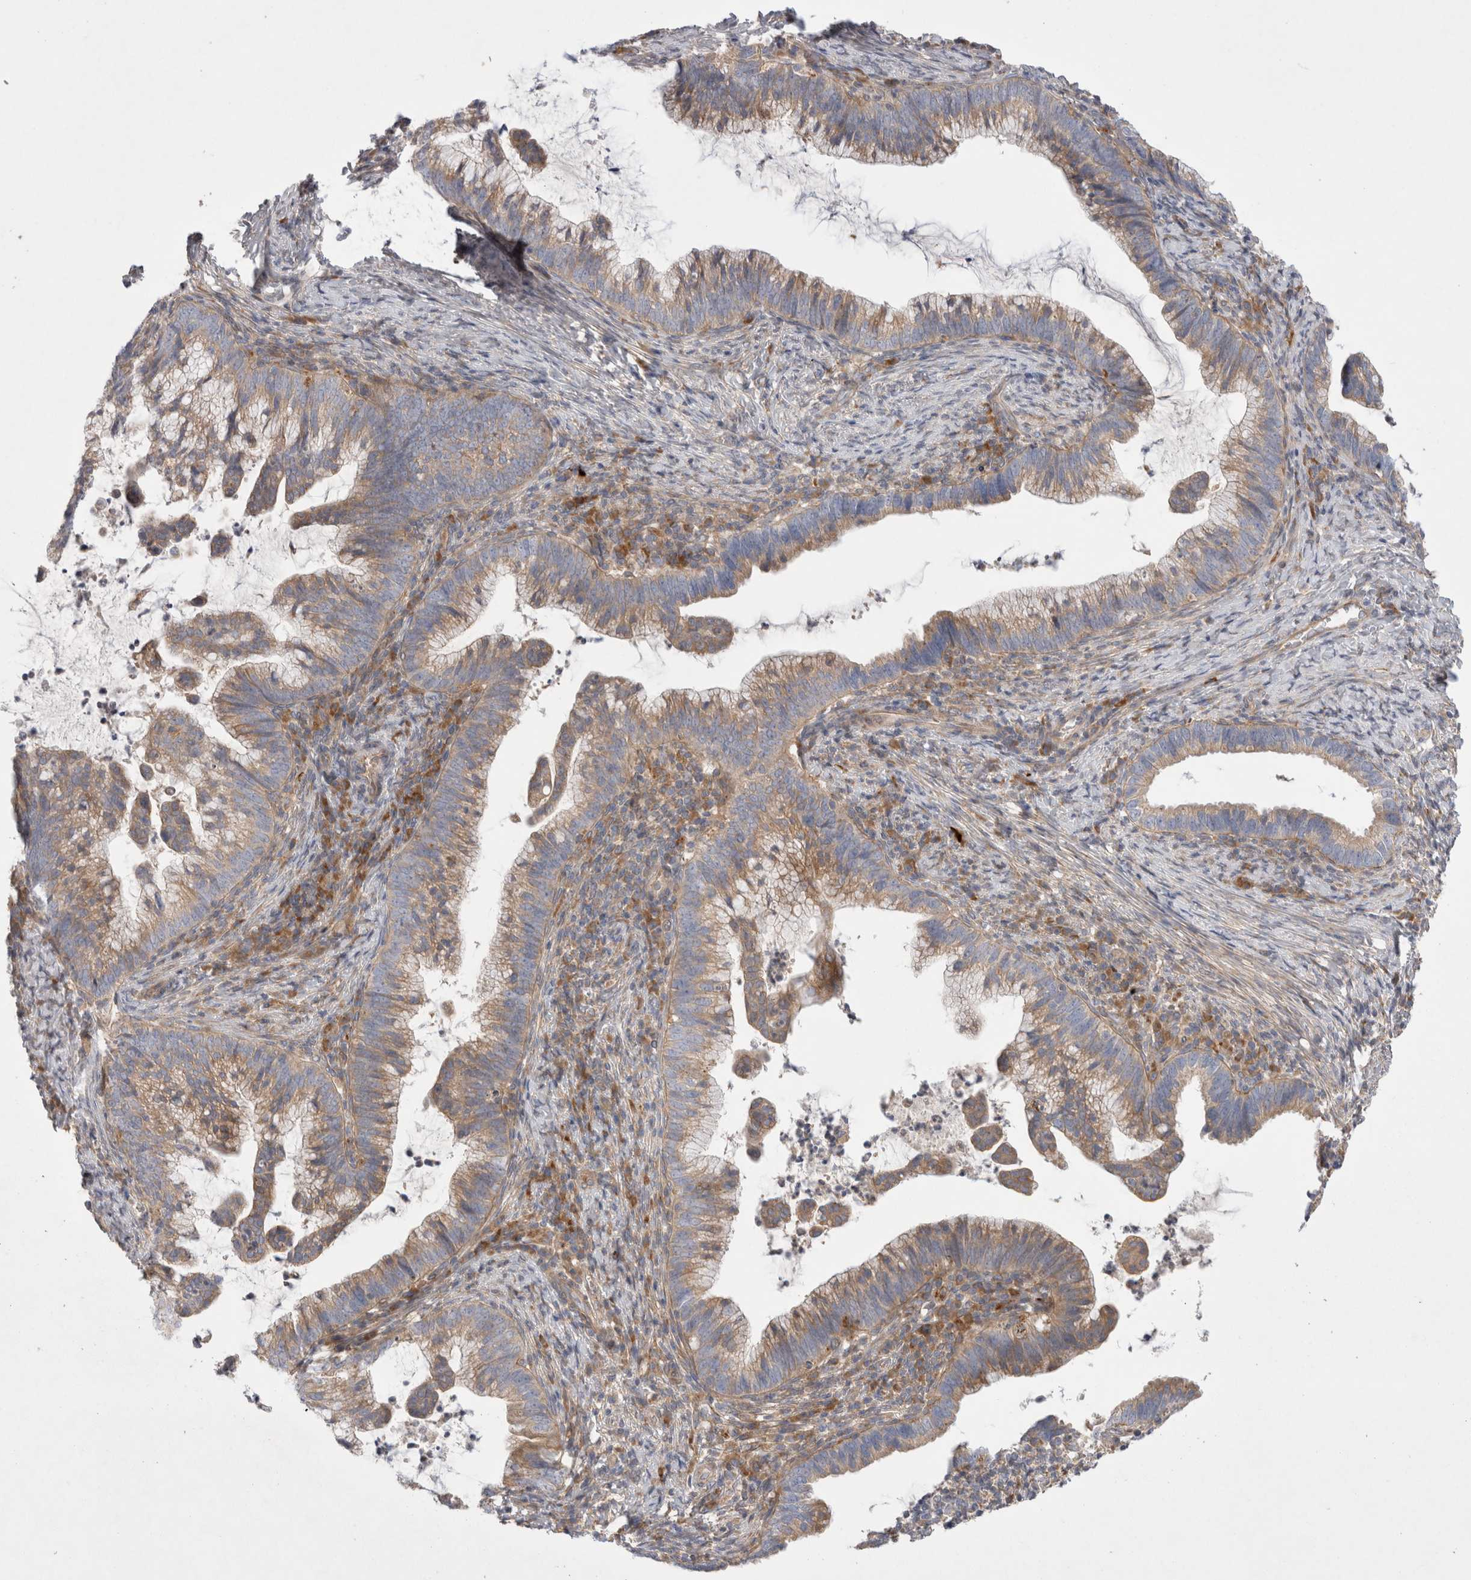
{"staining": {"intensity": "moderate", "quantity": ">75%", "location": "cytoplasmic/membranous"}, "tissue": "cervical cancer", "cell_type": "Tumor cells", "image_type": "cancer", "snomed": [{"axis": "morphology", "description": "Adenocarcinoma, NOS"}, {"axis": "topography", "description": "Cervix"}], "caption": "Moderate cytoplasmic/membranous protein staining is present in approximately >75% of tumor cells in cervical adenocarcinoma.", "gene": "TBC1D16", "patient": {"sex": "female", "age": 36}}